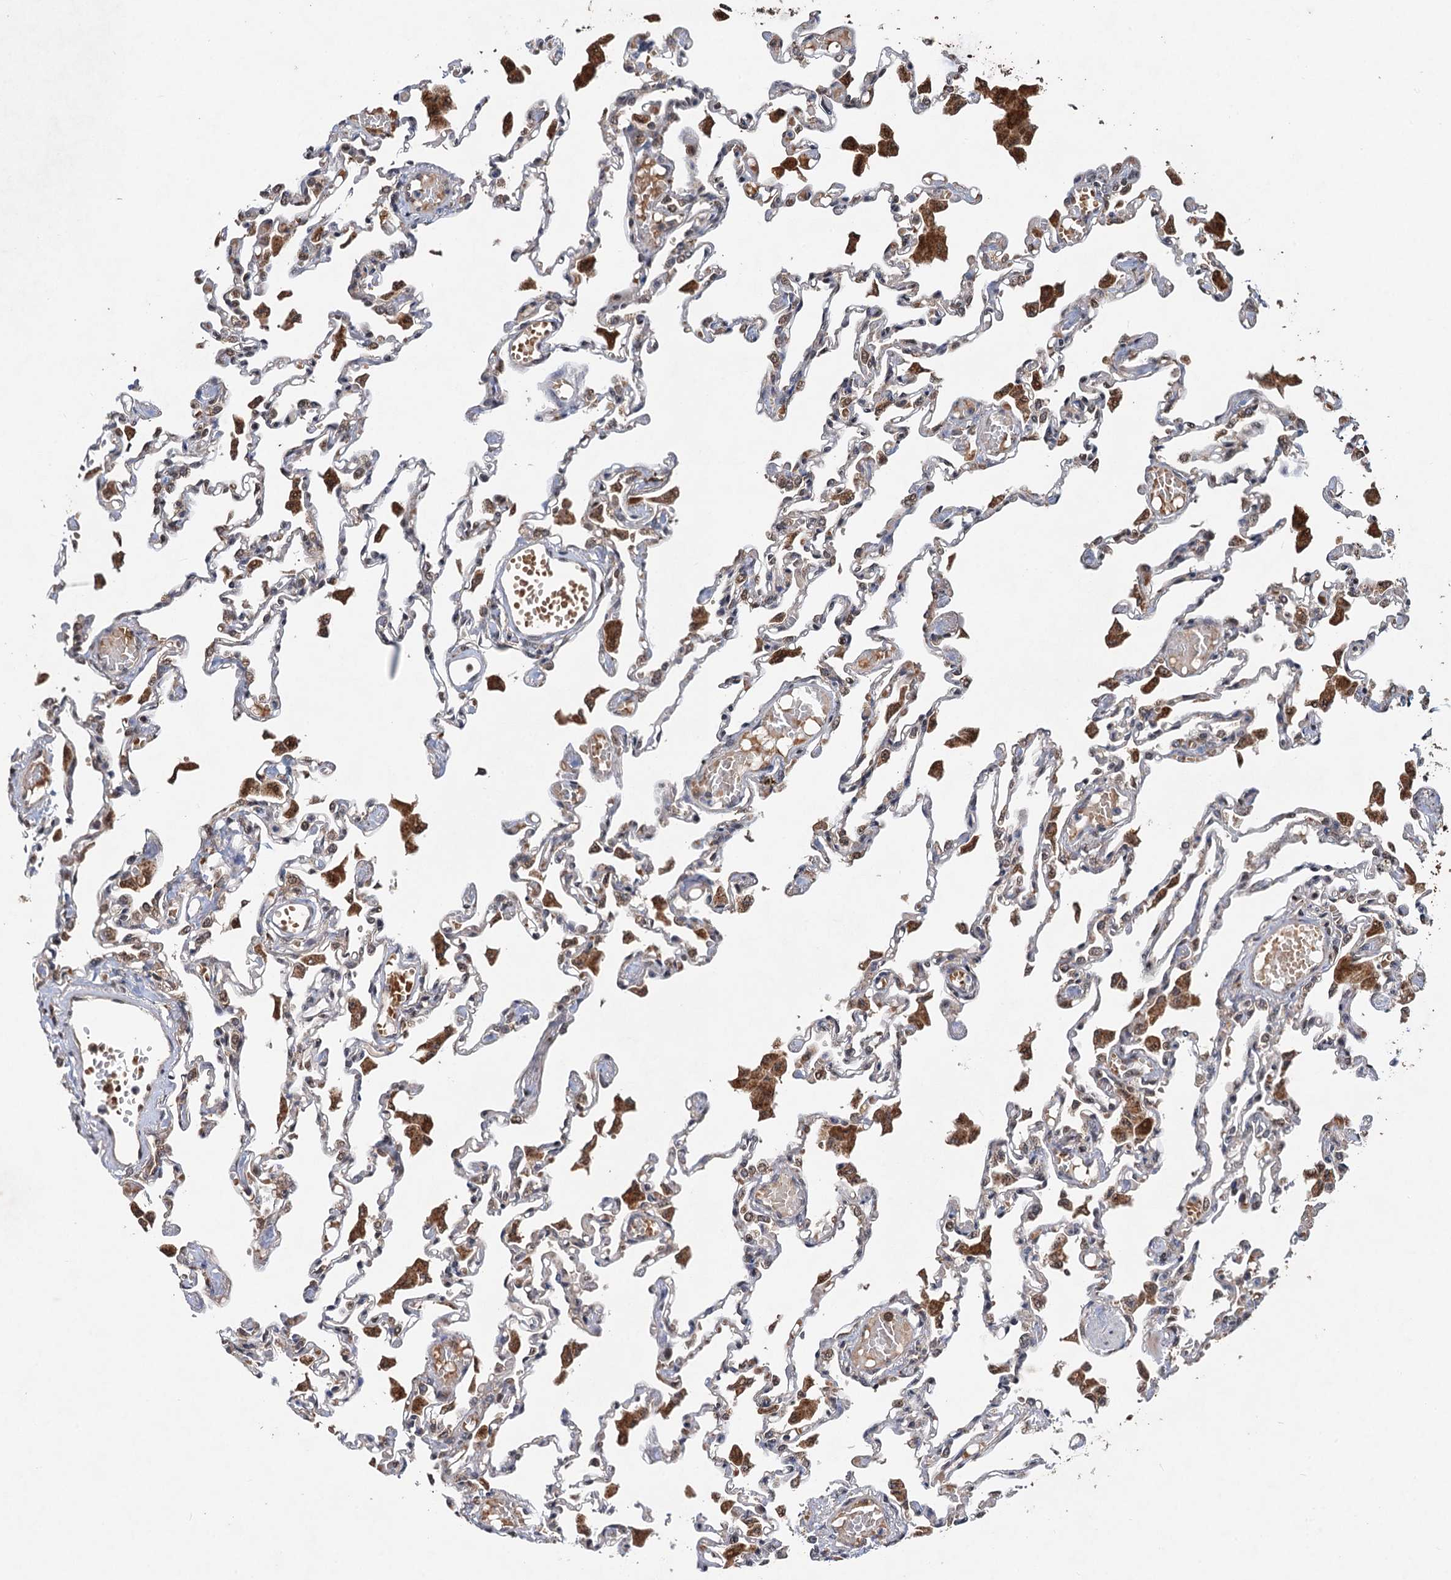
{"staining": {"intensity": "weak", "quantity": "<25%", "location": "cytoplasmic/membranous"}, "tissue": "lung", "cell_type": "Alveolar cells", "image_type": "normal", "snomed": [{"axis": "morphology", "description": "Normal tissue, NOS"}, {"axis": "topography", "description": "Bronchus"}, {"axis": "topography", "description": "Lung"}], "caption": "Lung was stained to show a protein in brown. There is no significant staining in alveolar cells. Brightfield microscopy of IHC stained with DAB (3,3'-diaminobenzidine) (brown) and hematoxylin (blue), captured at high magnification.", "gene": "REP15", "patient": {"sex": "female", "age": 49}}